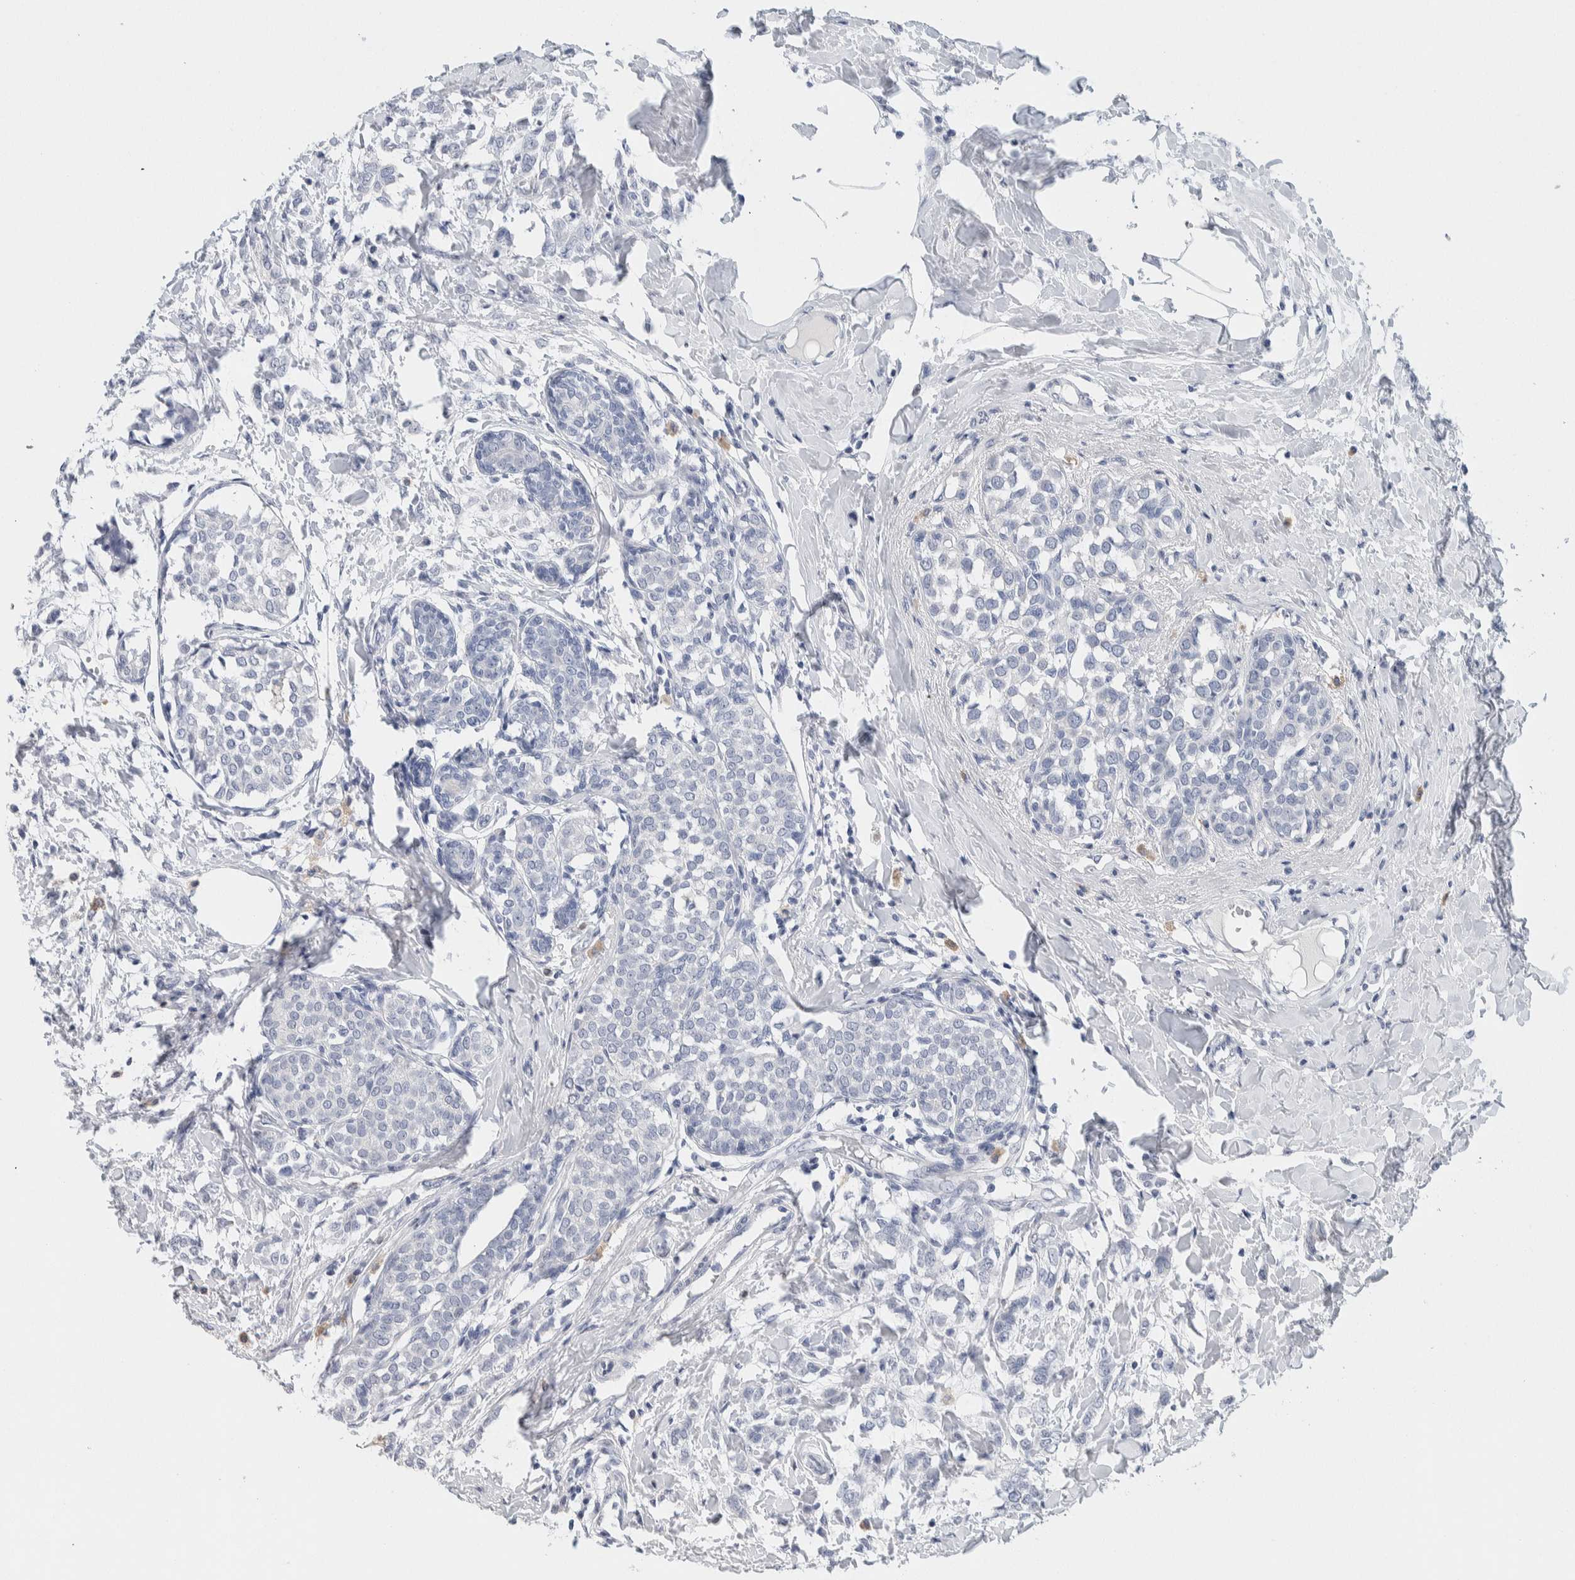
{"staining": {"intensity": "negative", "quantity": "none", "location": "none"}, "tissue": "breast cancer", "cell_type": "Tumor cells", "image_type": "cancer", "snomed": [{"axis": "morphology", "description": "Lobular carcinoma, in situ"}, {"axis": "morphology", "description": "Lobular carcinoma"}, {"axis": "topography", "description": "Breast"}], "caption": "An IHC histopathology image of breast lobular carcinoma in situ is shown. There is no staining in tumor cells of breast lobular carcinoma in situ. Brightfield microscopy of IHC stained with DAB (3,3'-diaminobenzidine) (brown) and hematoxylin (blue), captured at high magnification.", "gene": "SCN2A", "patient": {"sex": "female", "age": 41}}